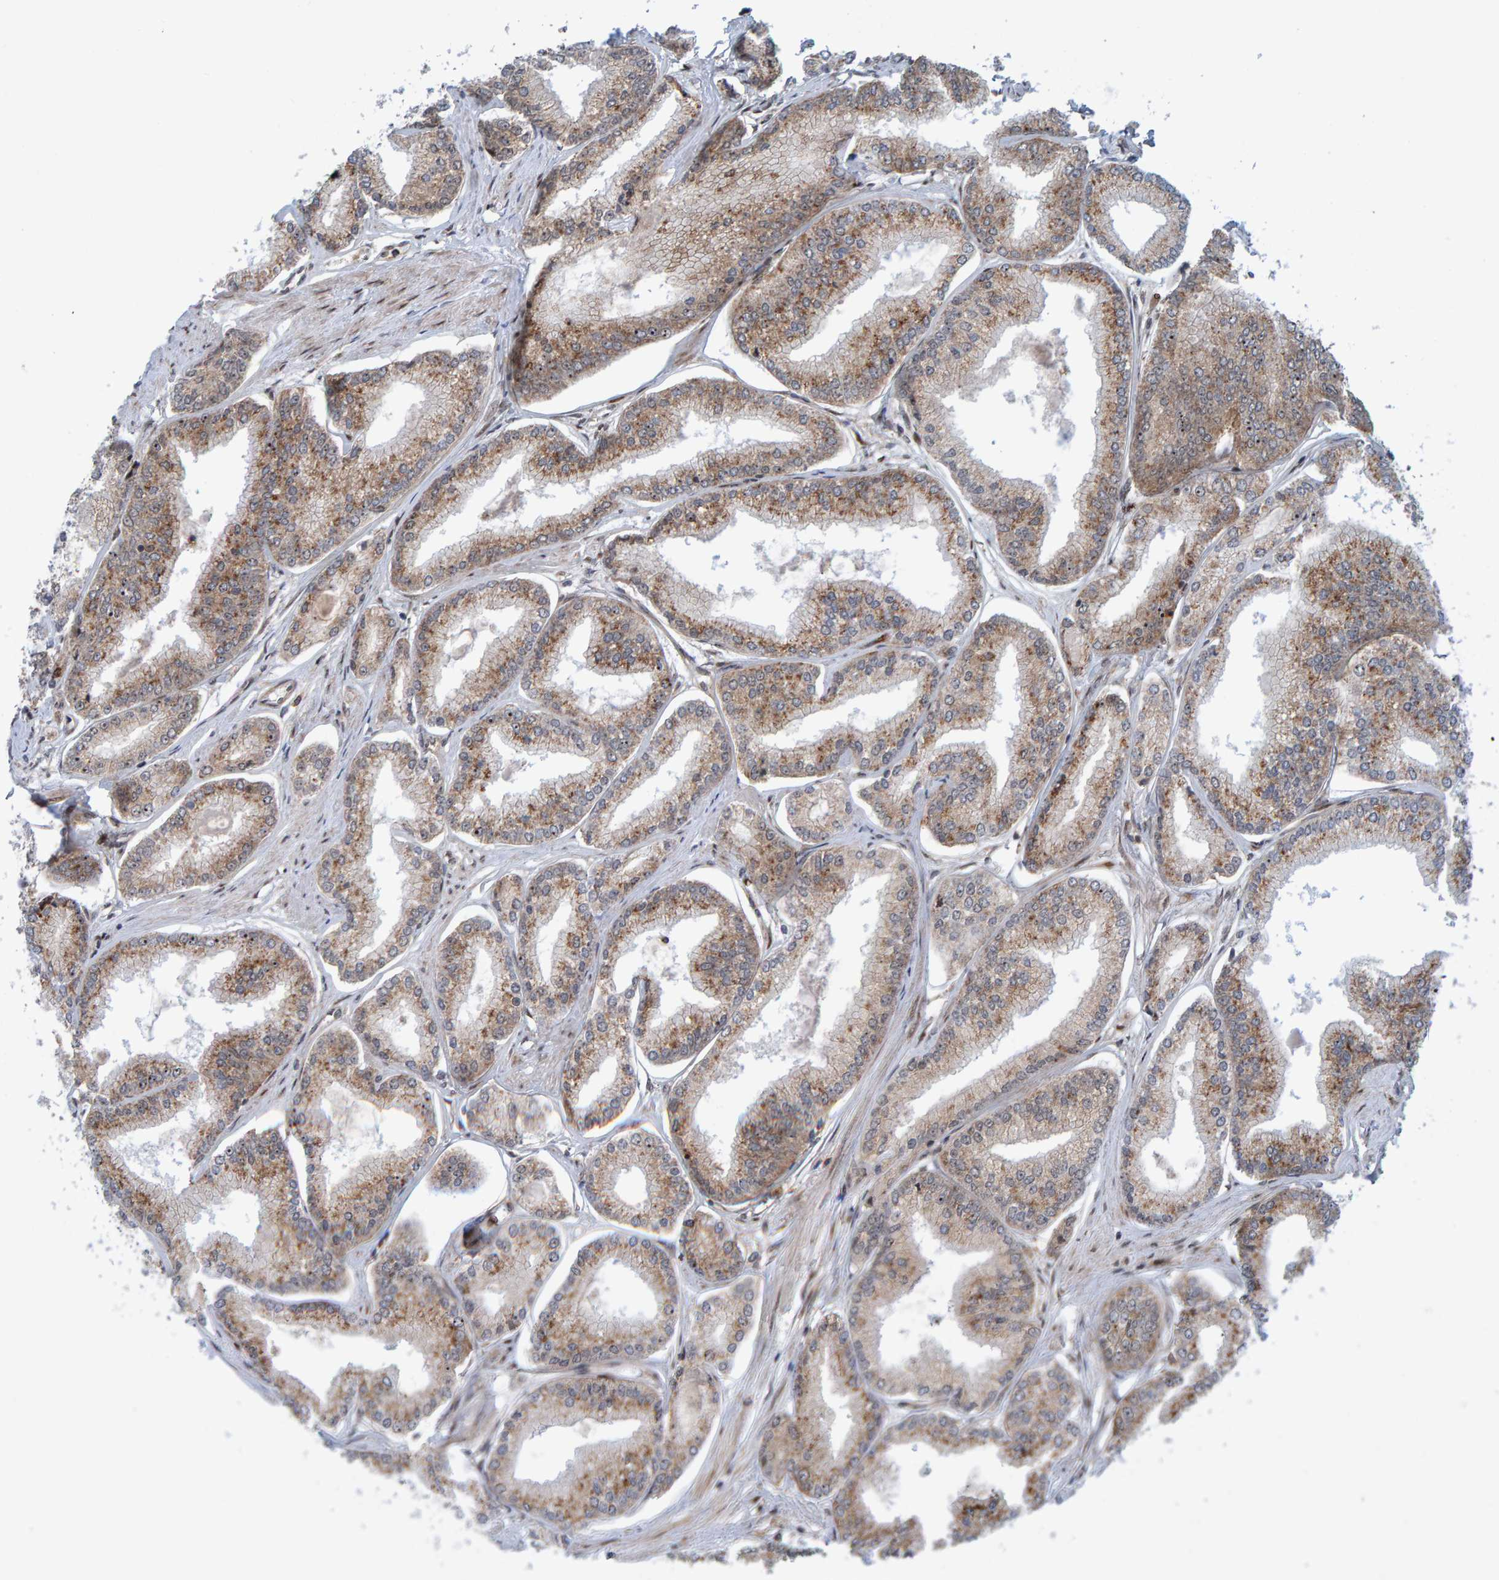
{"staining": {"intensity": "weak", "quantity": ">75%", "location": "cytoplasmic/membranous"}, "tissue": "prostate cancer", "cell_type": "Tumor cells", "image_type": "cancer", "snomed": [{"axis": "morphology", "description": "Adenocarcinoma, Low grade"}, {"axis": "topography", "description": "Prostate"}], "caption": "Low-grade adenocarcinoma (prostate) stained with IHC exhibits weak cytoplasmic/membranous positivity in approximately >75% of tumor cells.", "gene": "ZNF366", "patient": {"sex": "male", "age": 52}}